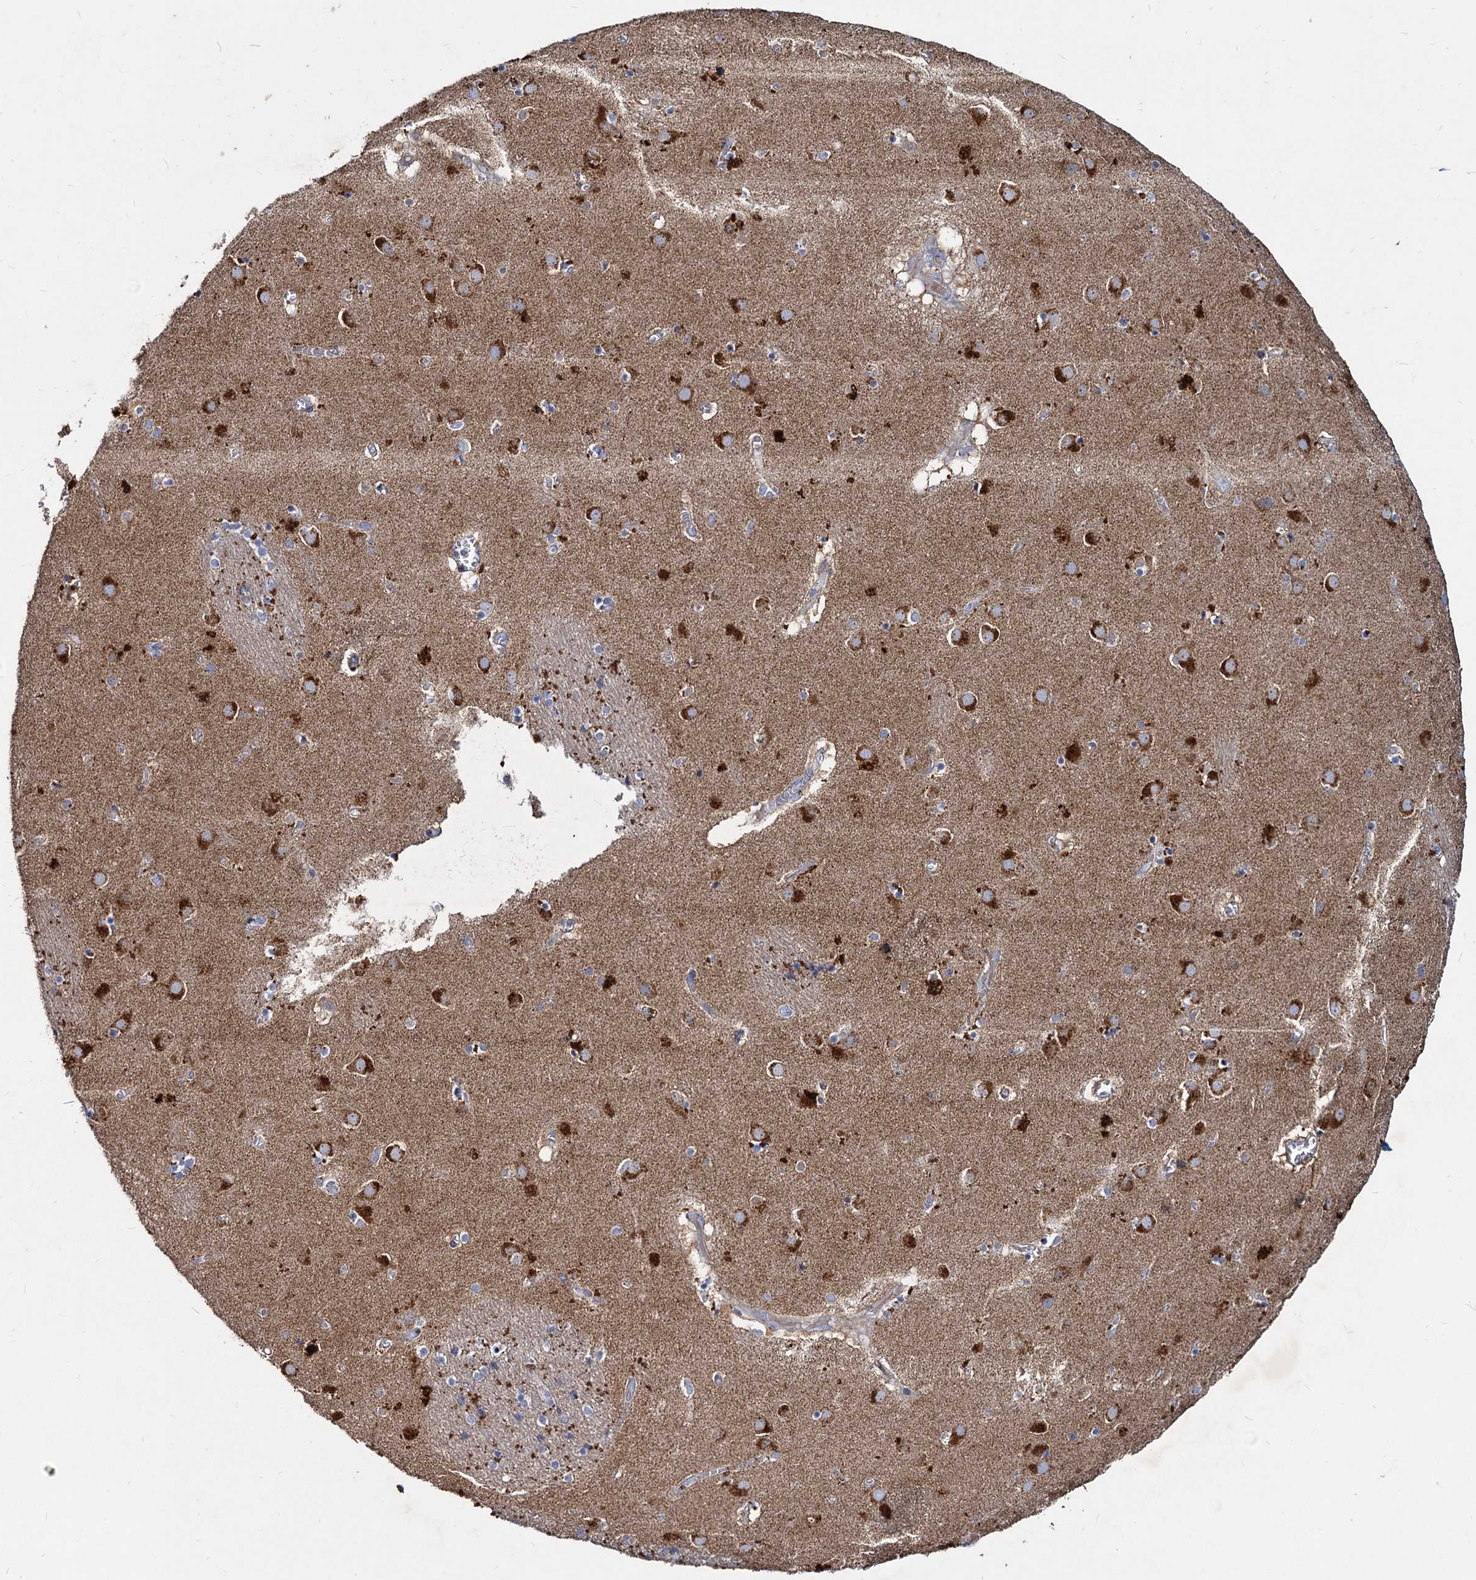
{"staining": {"intensity": "weak", "quantity": "<25%", "location": "cytoplasmic/membranous"}, "tissue": "caudate", "cell_type": "Glial cells", "image_type": "normal", "snomed": [{"axis": "morphology", "description": "Normal tissue, NOS"}, {"axis": "topography", "description": "Lateral ventricle wall"}], "caption": "A high-resolution micrograph shows immunohistochemistry (IHC) staining of normal caudate, which demonstrates no significant expression in glial cells. The staining is performed using DAB brown chromogen with nuclei counter-stained in using hematoxylin.", "gene": "AGBL4", "patient": {"sex": "male", "age": 70}}